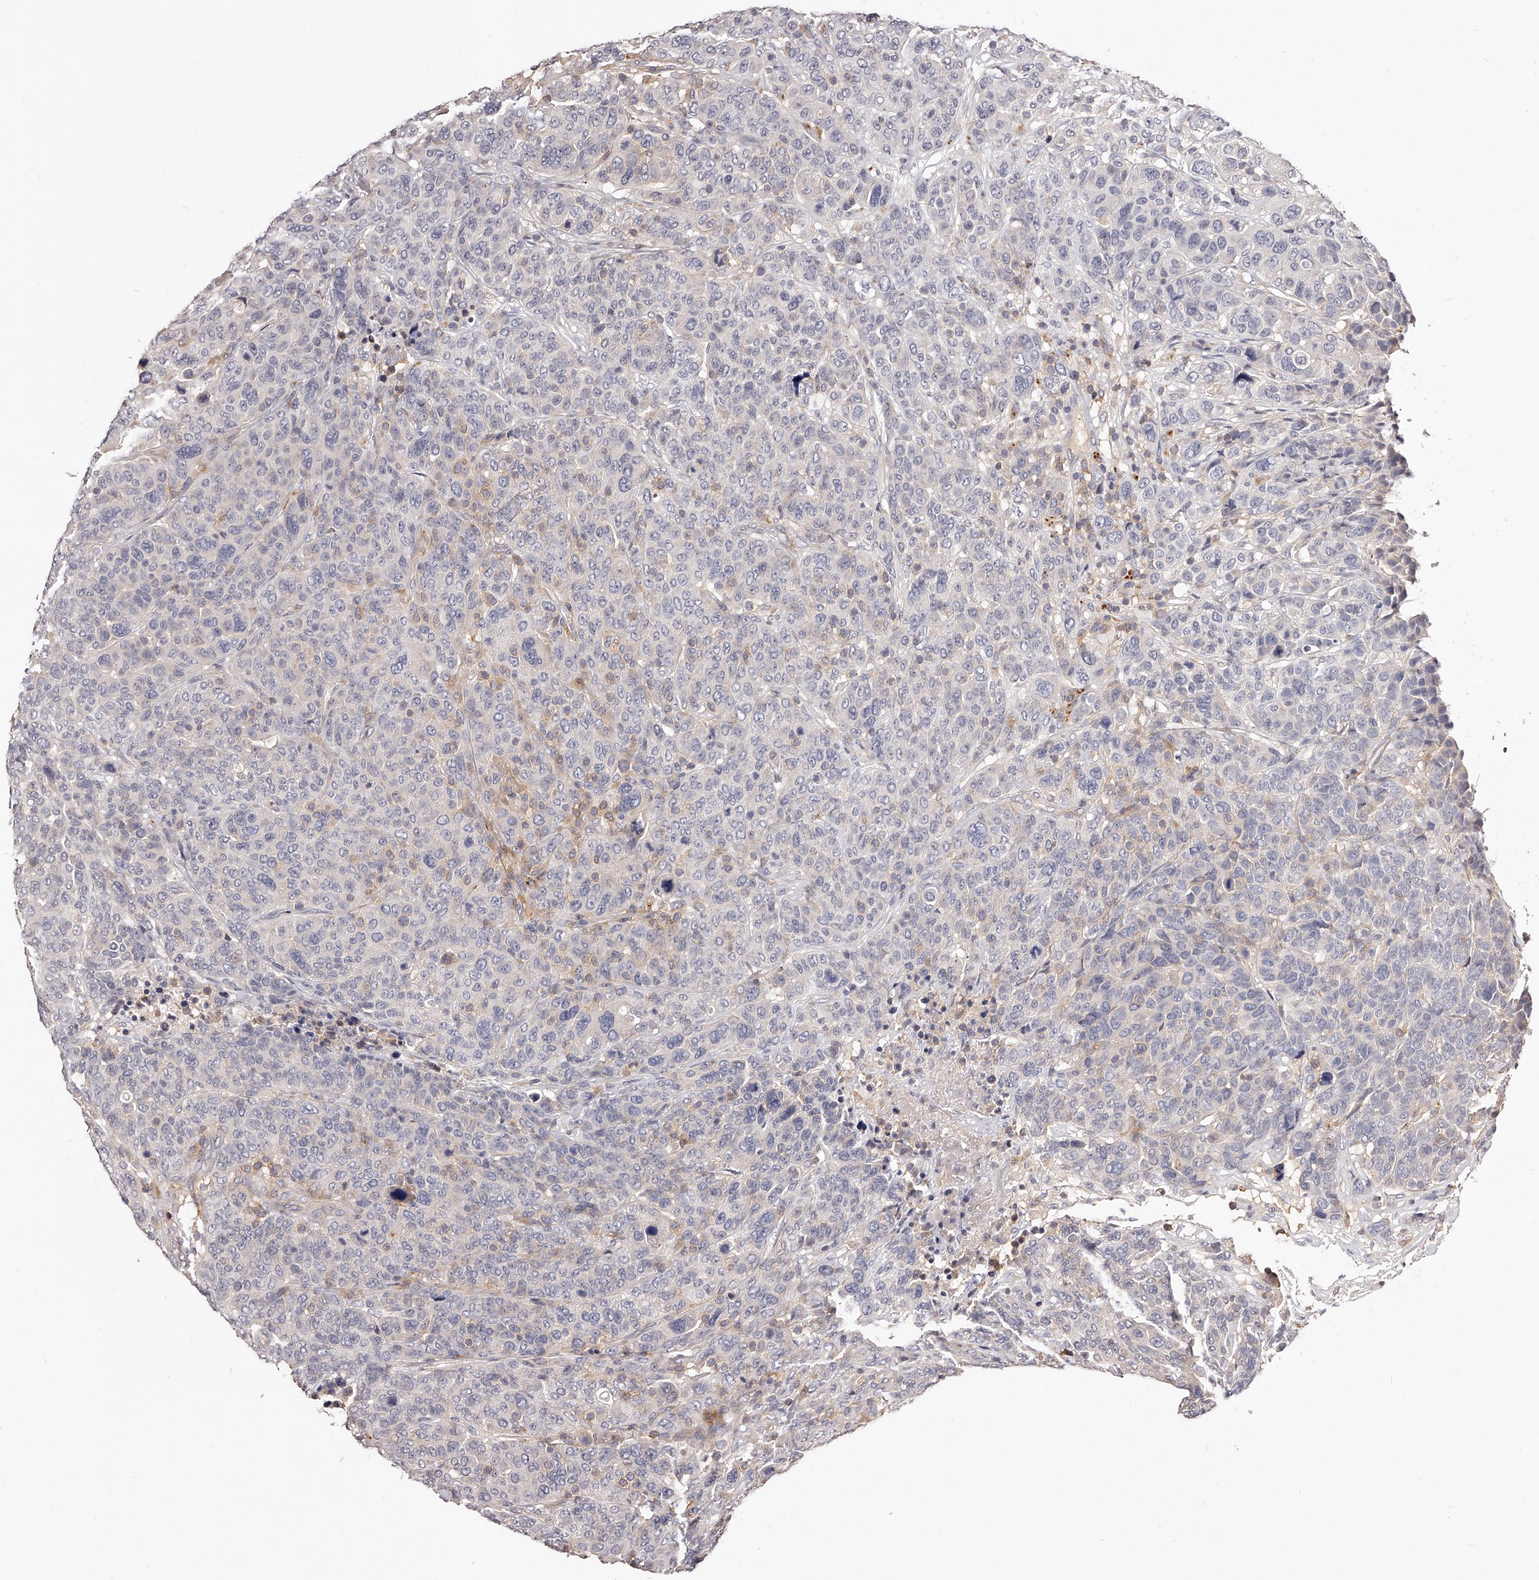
{"staining": {"intensity": "negative", "quantity": "none", "location": "none"}, "tissue": "breast cancer", "cell_type": "Tumor cells", "image_type": "cancer", "snomed": [{"axis": "morphology", "description": "Duct carcinoma"}, {"axis": "topography", "description": "Breast"}], "caption": "Breast cancer (invasive ductal carcinoma) was stained to show a protein in brown. There is no significant staining in tumor cells.", "gene": "PHACTR1", "patient": {"sex": "female", "age": 37}}